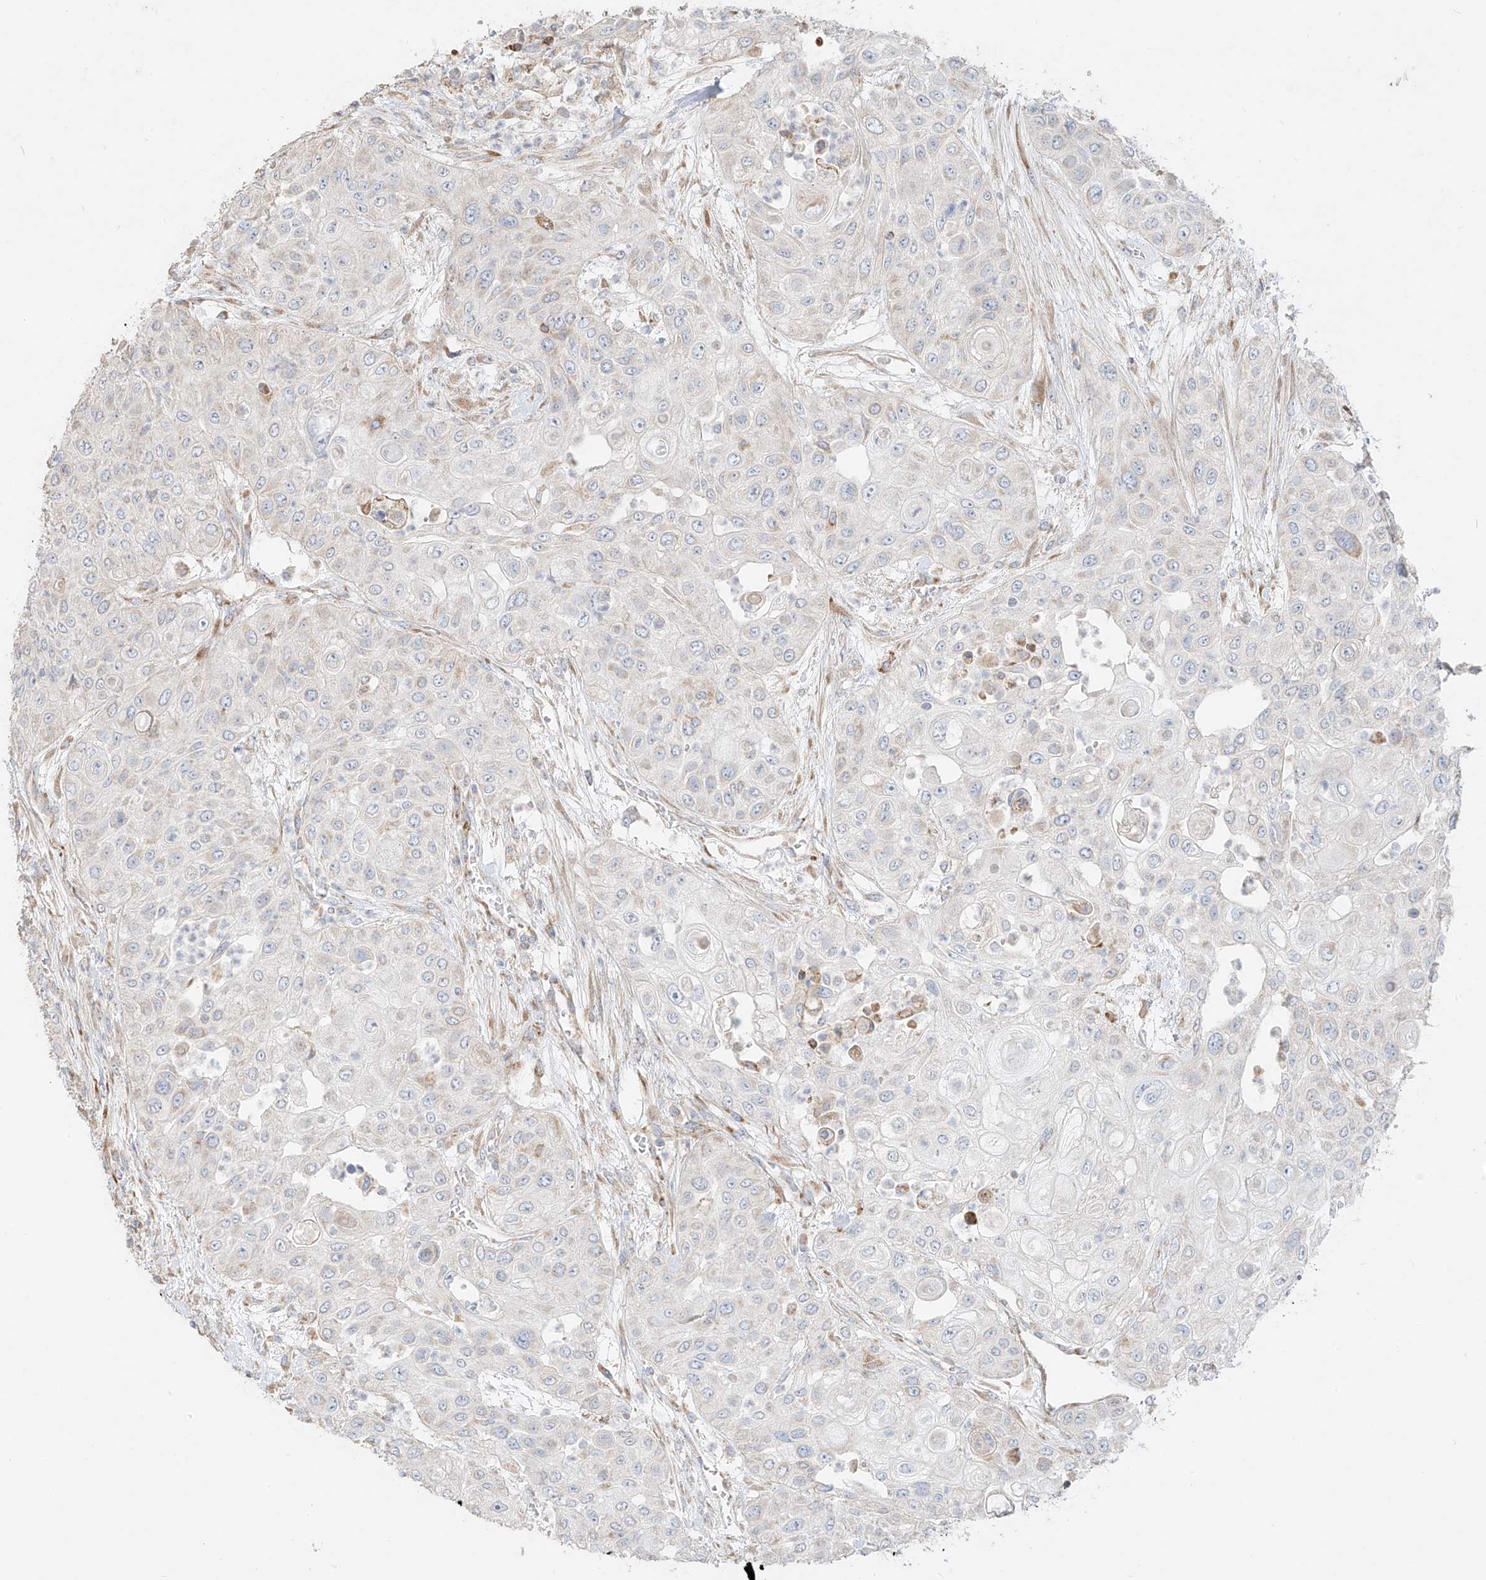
{"staining": {"intensity": "negative", "quantity": "none", "location": "none"}, "tissue": "urothelial cancer", "cell_type": "Tumor cells", "image_type": "cancer", "snomed": [{"axis": "morphology", "description": "Urothelial carcinoma, High grade"}, {"axis": "topography", "description": "Urinary bladder"}], "caption": "High magnification brightfield microscopy of urothelial carcinoma (high-grade) stained with DAB (3,3'-diaminobenzidine) (brown) and counterstained with hematoxylin (blue): tumor cells show no significant staining.", "gene": "COLGALT2", "patient": {"sex": "female", "age": 79}}